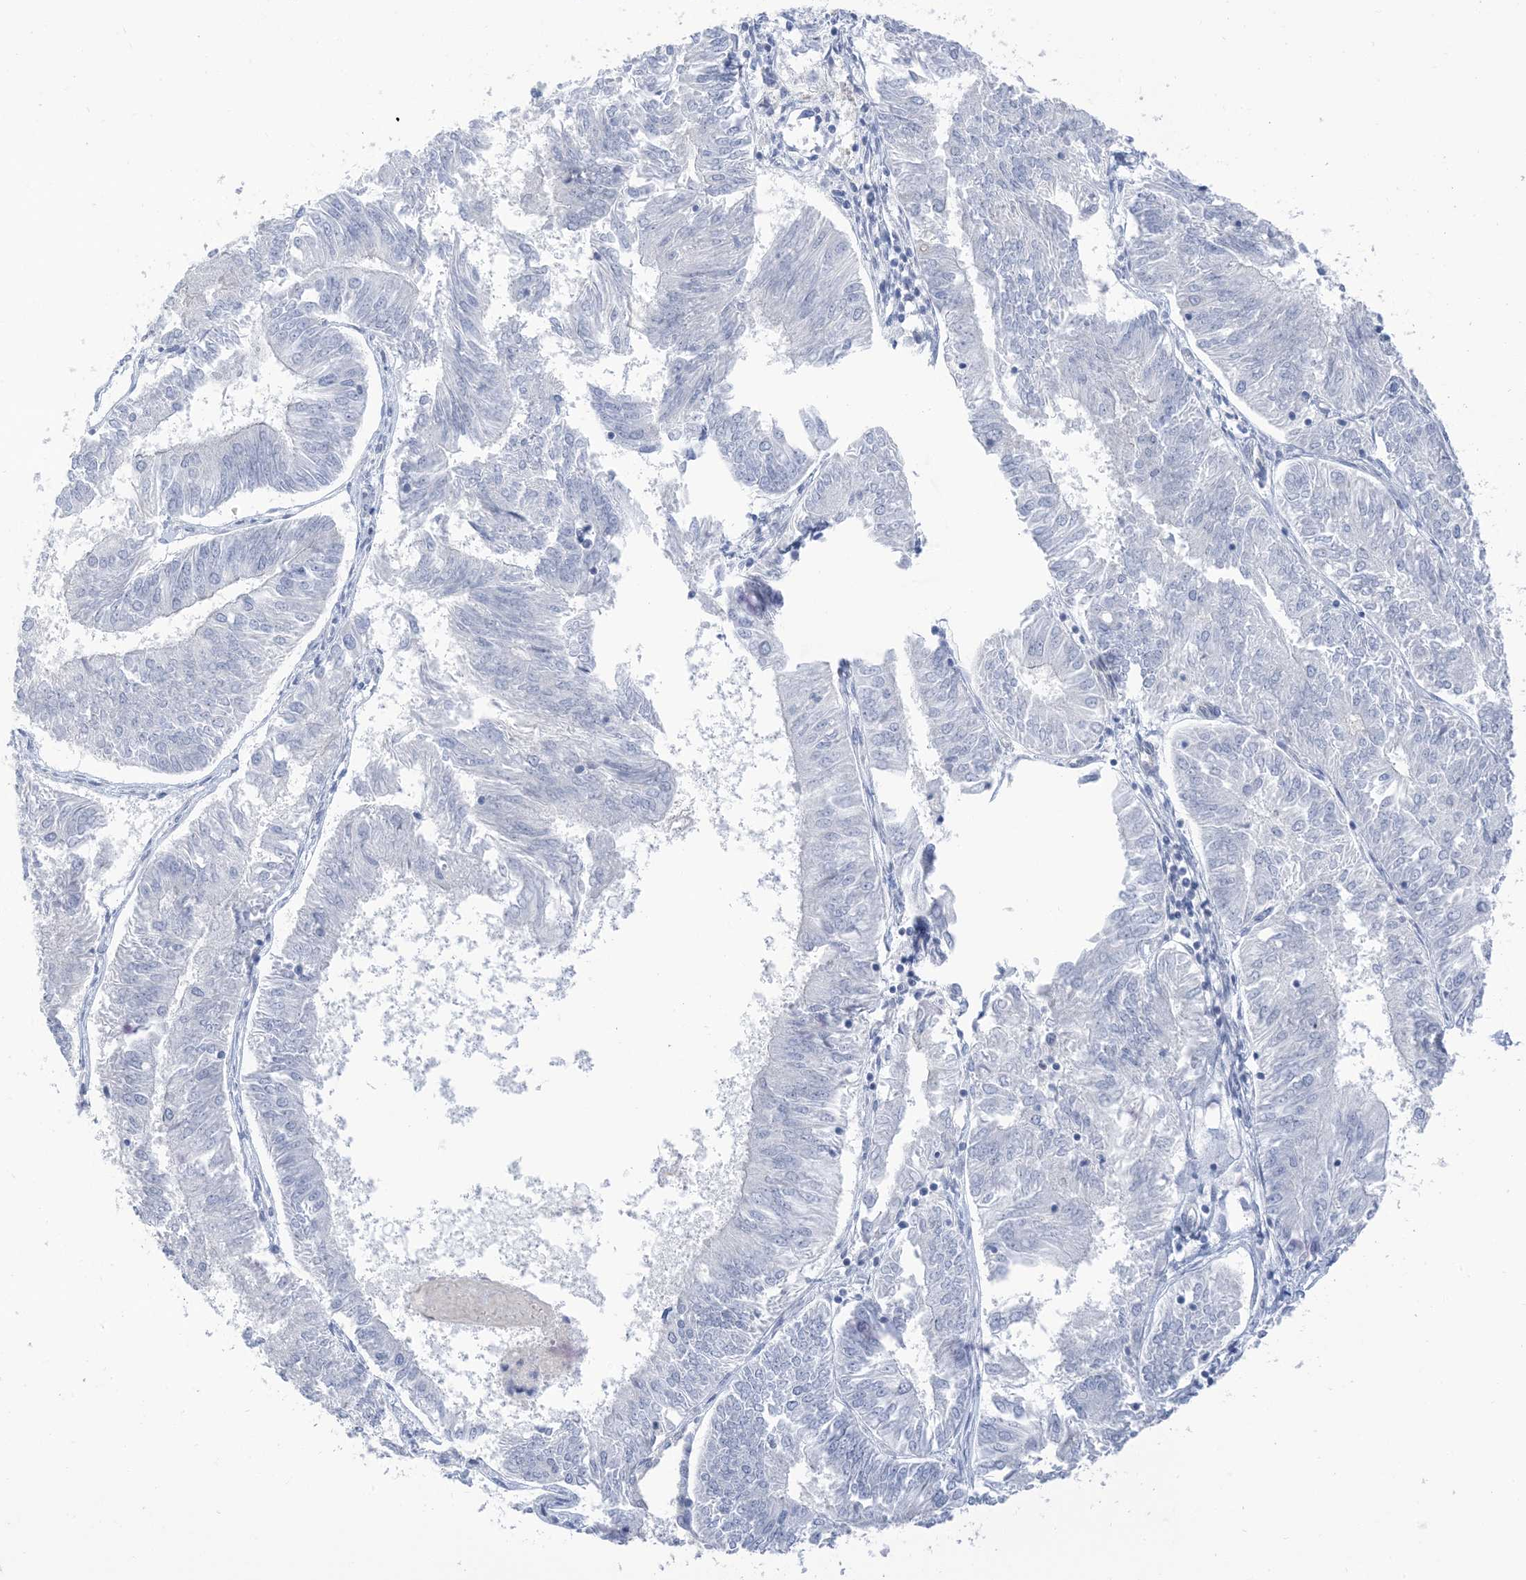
{"staining": {"intensity": "negative", "quantity": "none", "location": "none"}, "tissue": "endometrial cancer", "cell_type": "Tumor cells", "image_type": "cancer", "snomed": [{"axis": "morphology", "description": "Adenocarcinoma, NOS"}, {"axis": "topography", "description": "Endometrium"}], "caption": "Endometrial cancer stained for a protein using immunohistochemistry shows no positivity tumor cells.", "gene": "IL36B", "patient": {"sex": "female", "age": 58}}